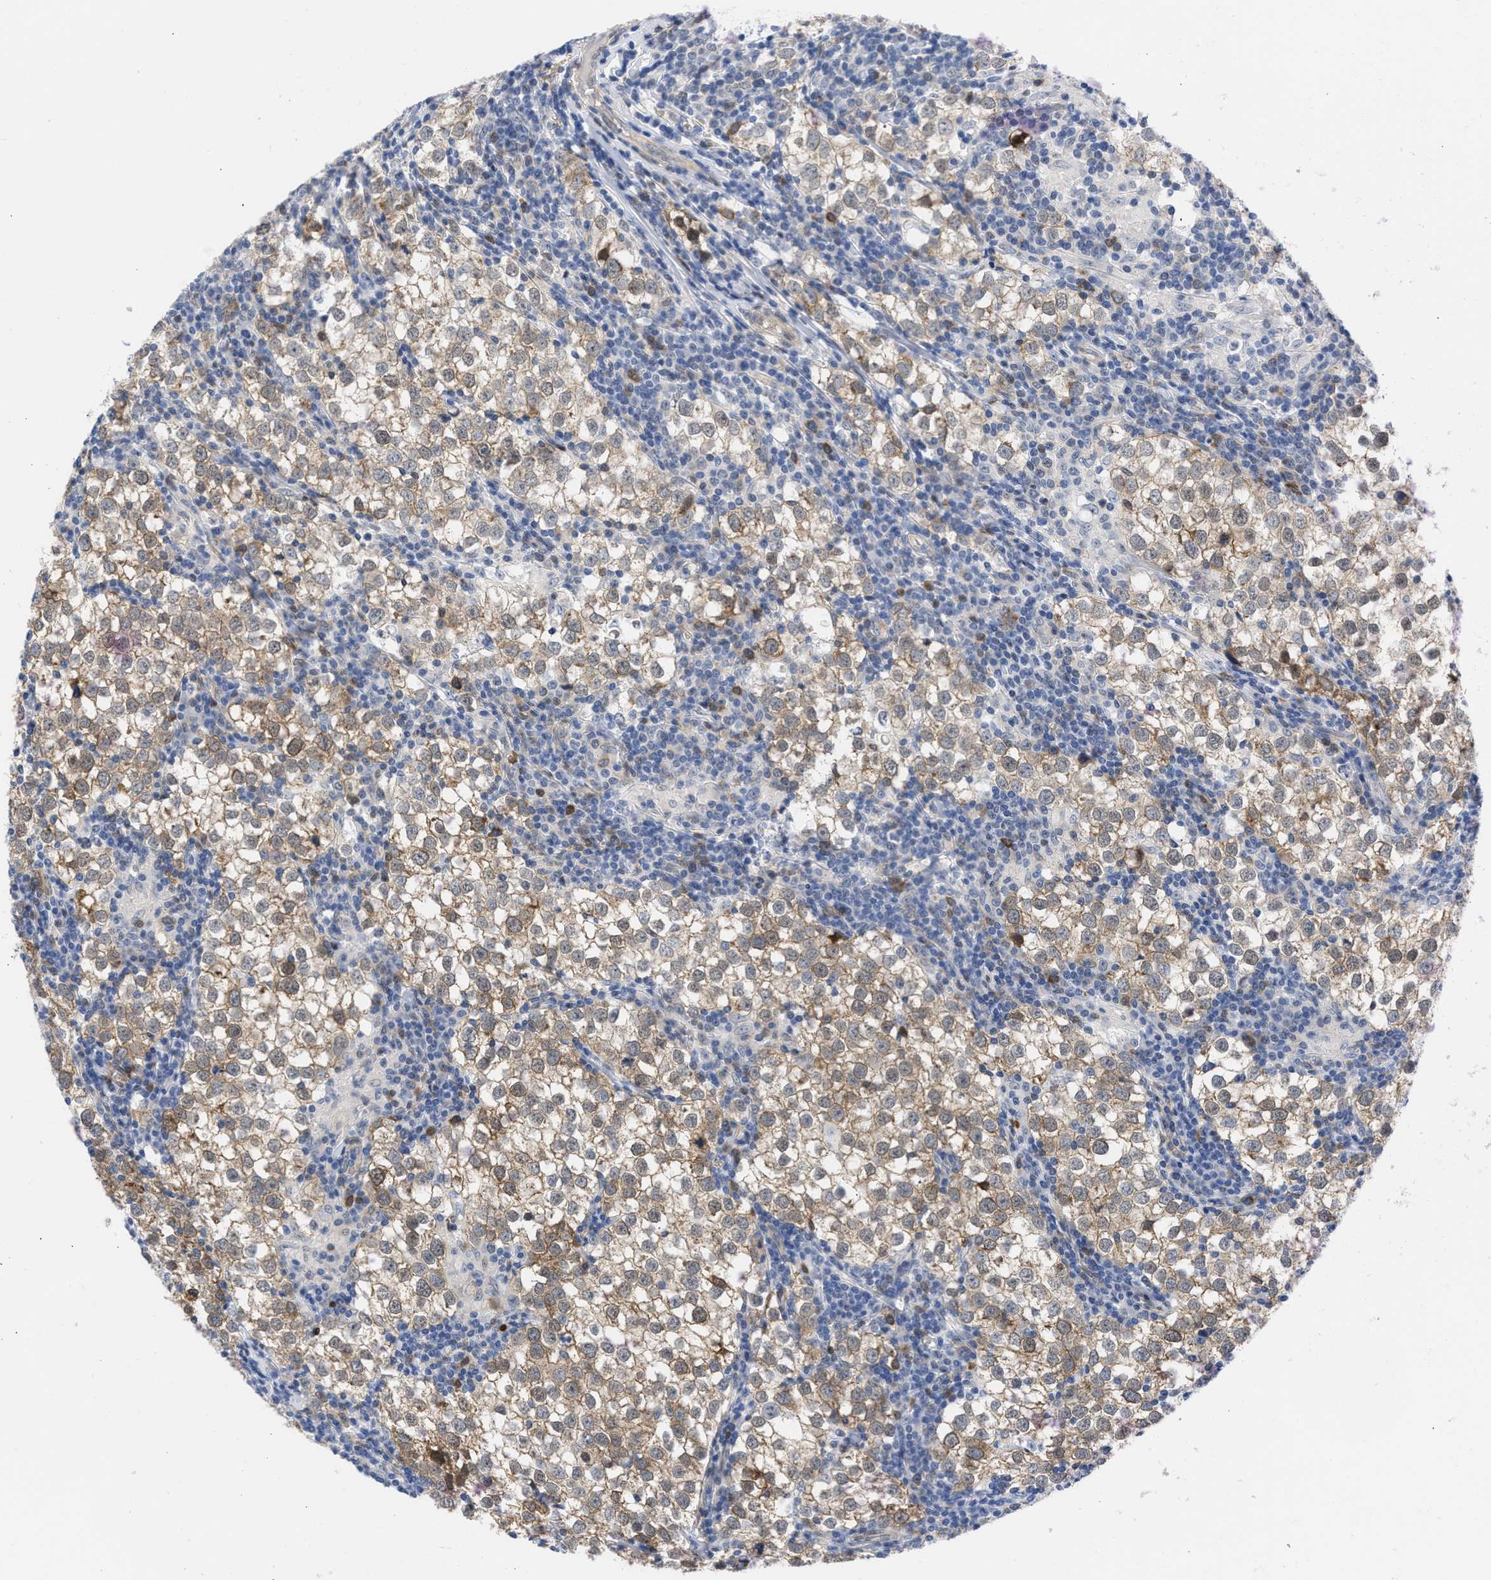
{"staining": {"intensity": "weak", "quantity": ">75%", "location": "cytoplasmic/membranous"}, "tissue": "testis cancer", "cell_type": "Tumor cells", "image_type": "cancer", "snomed": [{"axis": "morphology", "description": "Seminoma, NOS"}, {"axis": "morphology", "description": "Carcinoma, Embryonal, NOS"}, {"axis": "topography", "description": "Testis"}], "caption": "DAB (3,3'-diaminobenzidine) immunohistochemical staining of testis seminoma displays weak cytoplasmic/membranous protein staining in approximately >75% of tumor cells.", "gene": "THRA", "patient": {"sex": "male", "age": 36}}